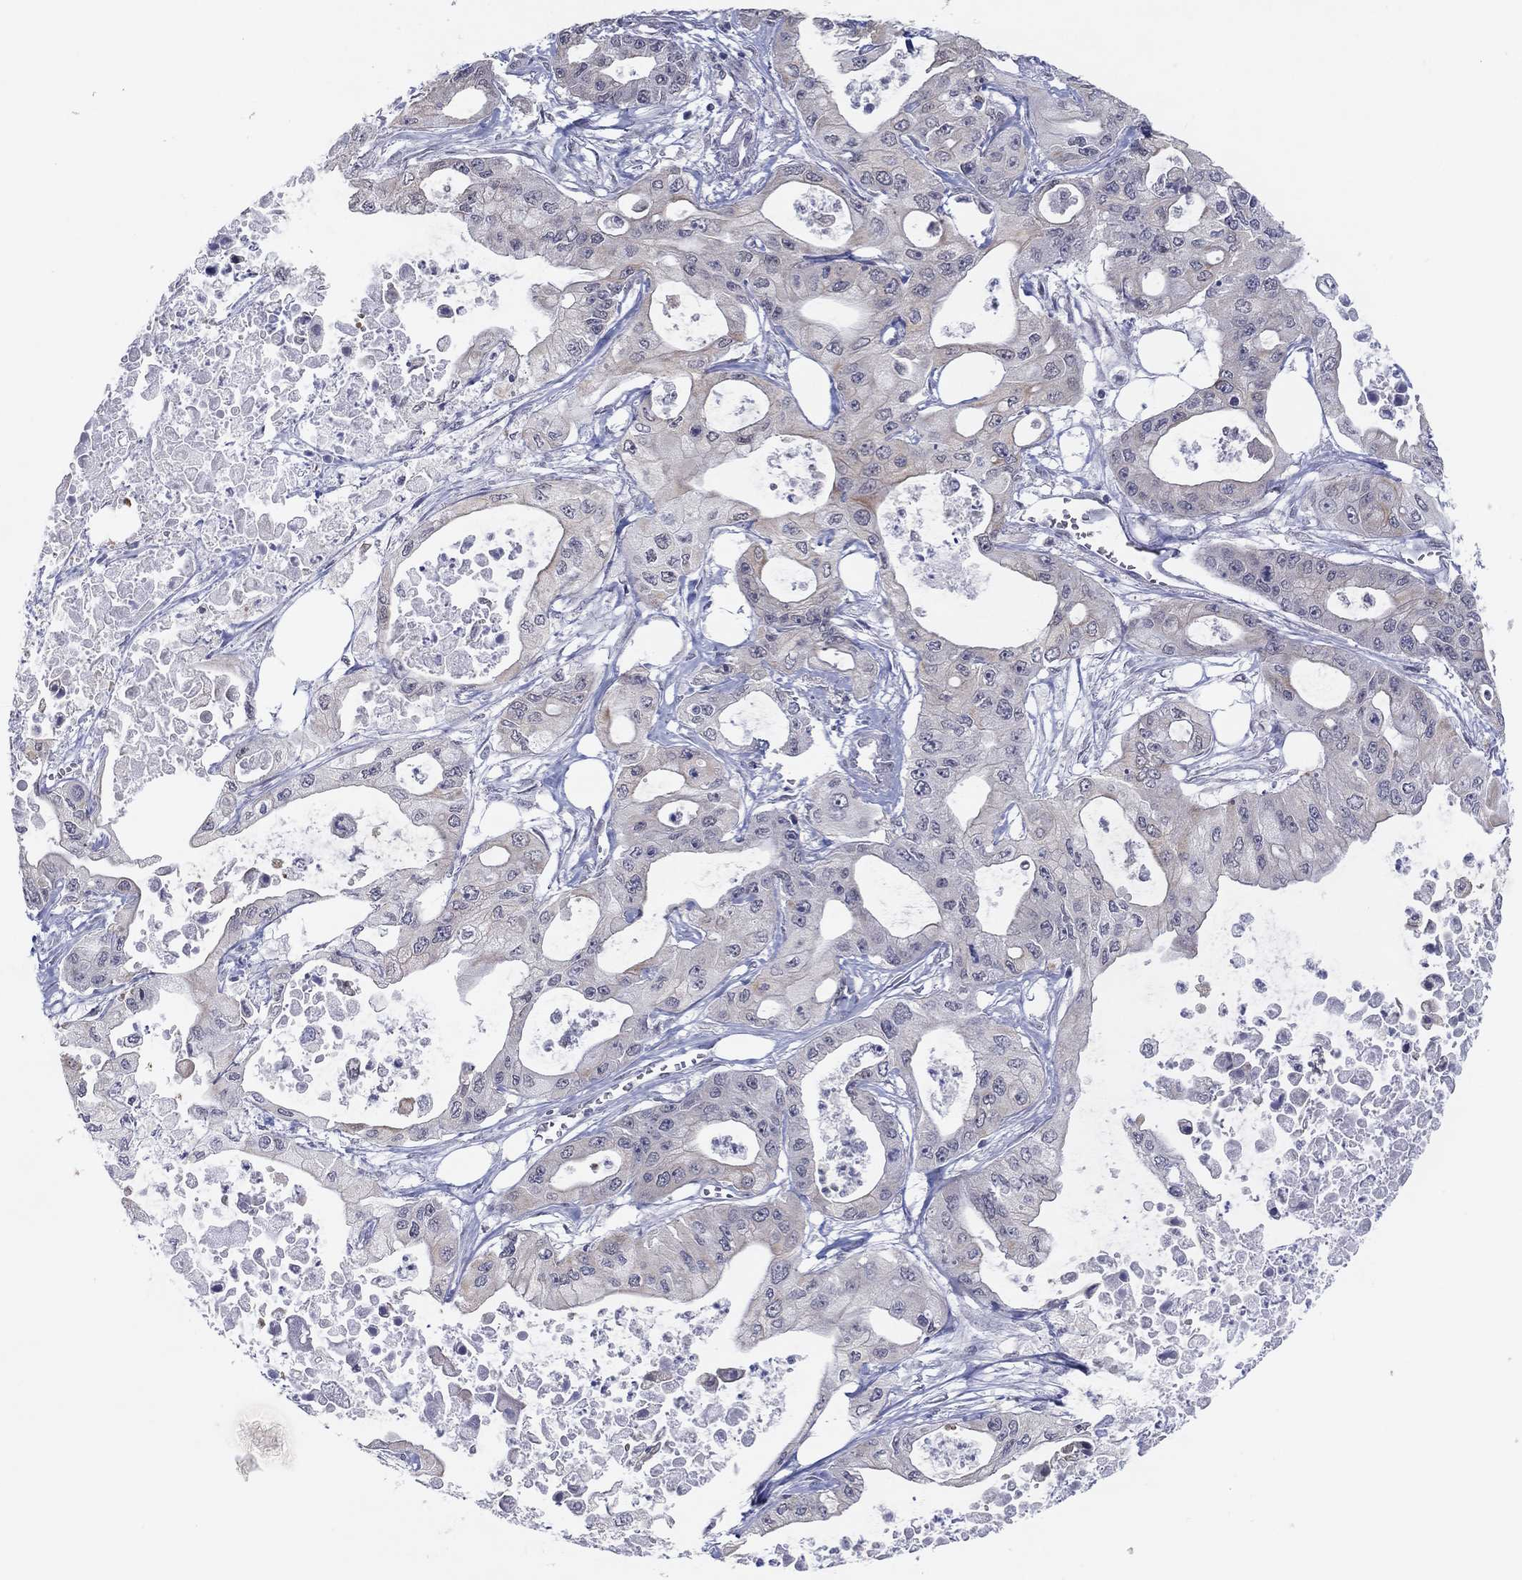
{"staining": {"intensity": "negative", "quantity": "none", "location": "none"}, "tissue": "pancreatic cancer", "cell_type": "Tumor cells", "image_type": "cancer", "snomed": [{"axis": "morphology", "description": "Adenocarcinoma, NOS"}, {"axis": "topography", "description": "Pancreas"}], "caption": "High magnification brightfield microscopy of pancreatic cancer (adenocarcinoma) stained with DAB (3,3'-diaminobenzidine) (brown) and counterstained with hematoxylin (blue): tumor cells show no significant expression. (Brightfield microscopy of DAB IHC at high magnification).", "gene": "SLC22A2", "patient": {"sex": "male", "age": 70}}